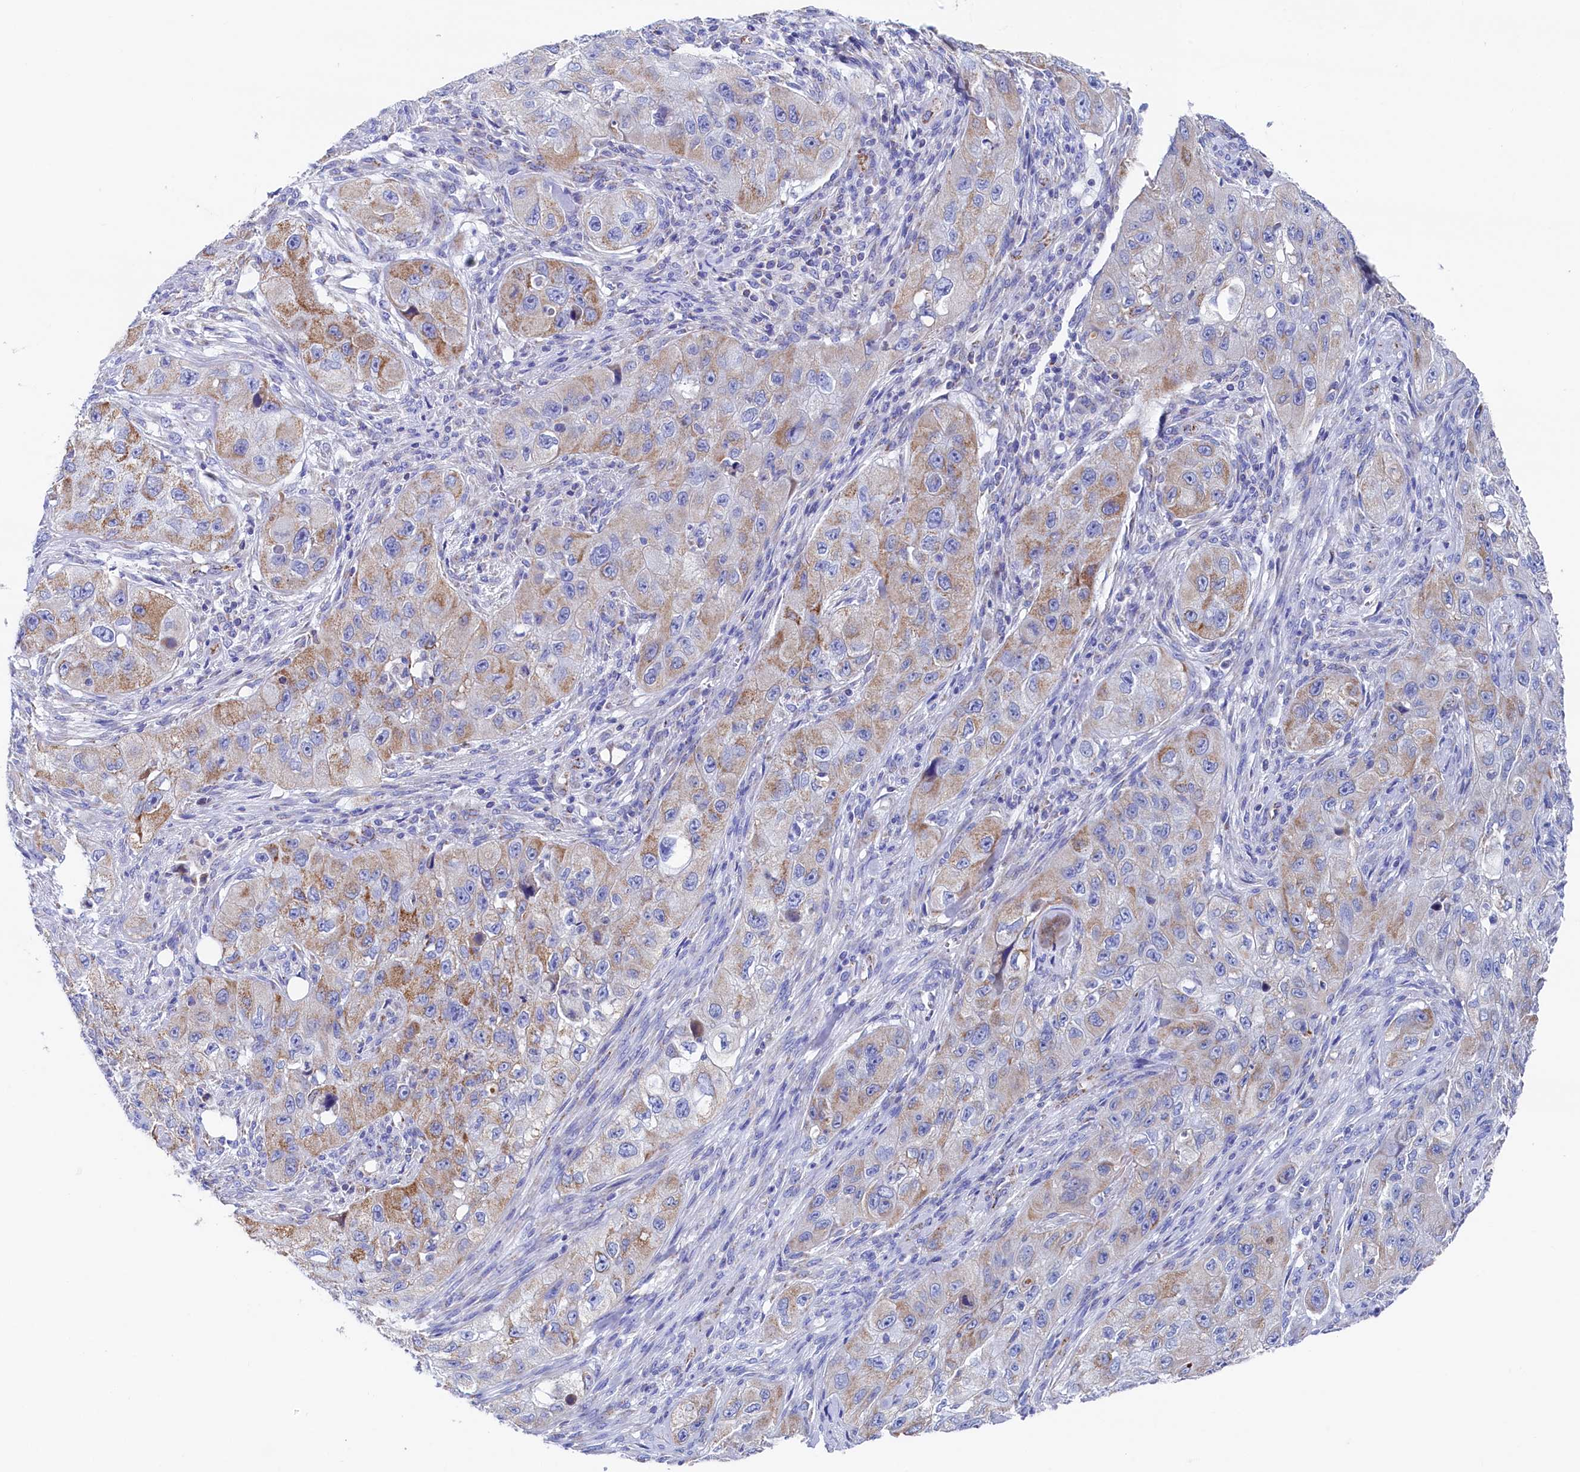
{"staining": {"intensity": "weak", "quantity": ">75%", "location": "cytoplasmic/membranous"}, "tissue": "skin cancer", "cell_type": "Tumor cells", "image_type": "cancer", "snomed": [{"axis": "morphology", "description": "Squamous cell carcinoma, NOS"}, {"axis": "topography", "description": "Skin"}, {"axis": "topography", "description": "Subcutis"}], "caption": "The photomicrograph reveals immunohistochemical staining of skin cancer (squamous cell carcinoma). There is weak cytoplasmic/membranous staining is seen in about >75% of tumor cells.", "gene": "MMAB", "patient": {"sex": "male", "age": 73}}